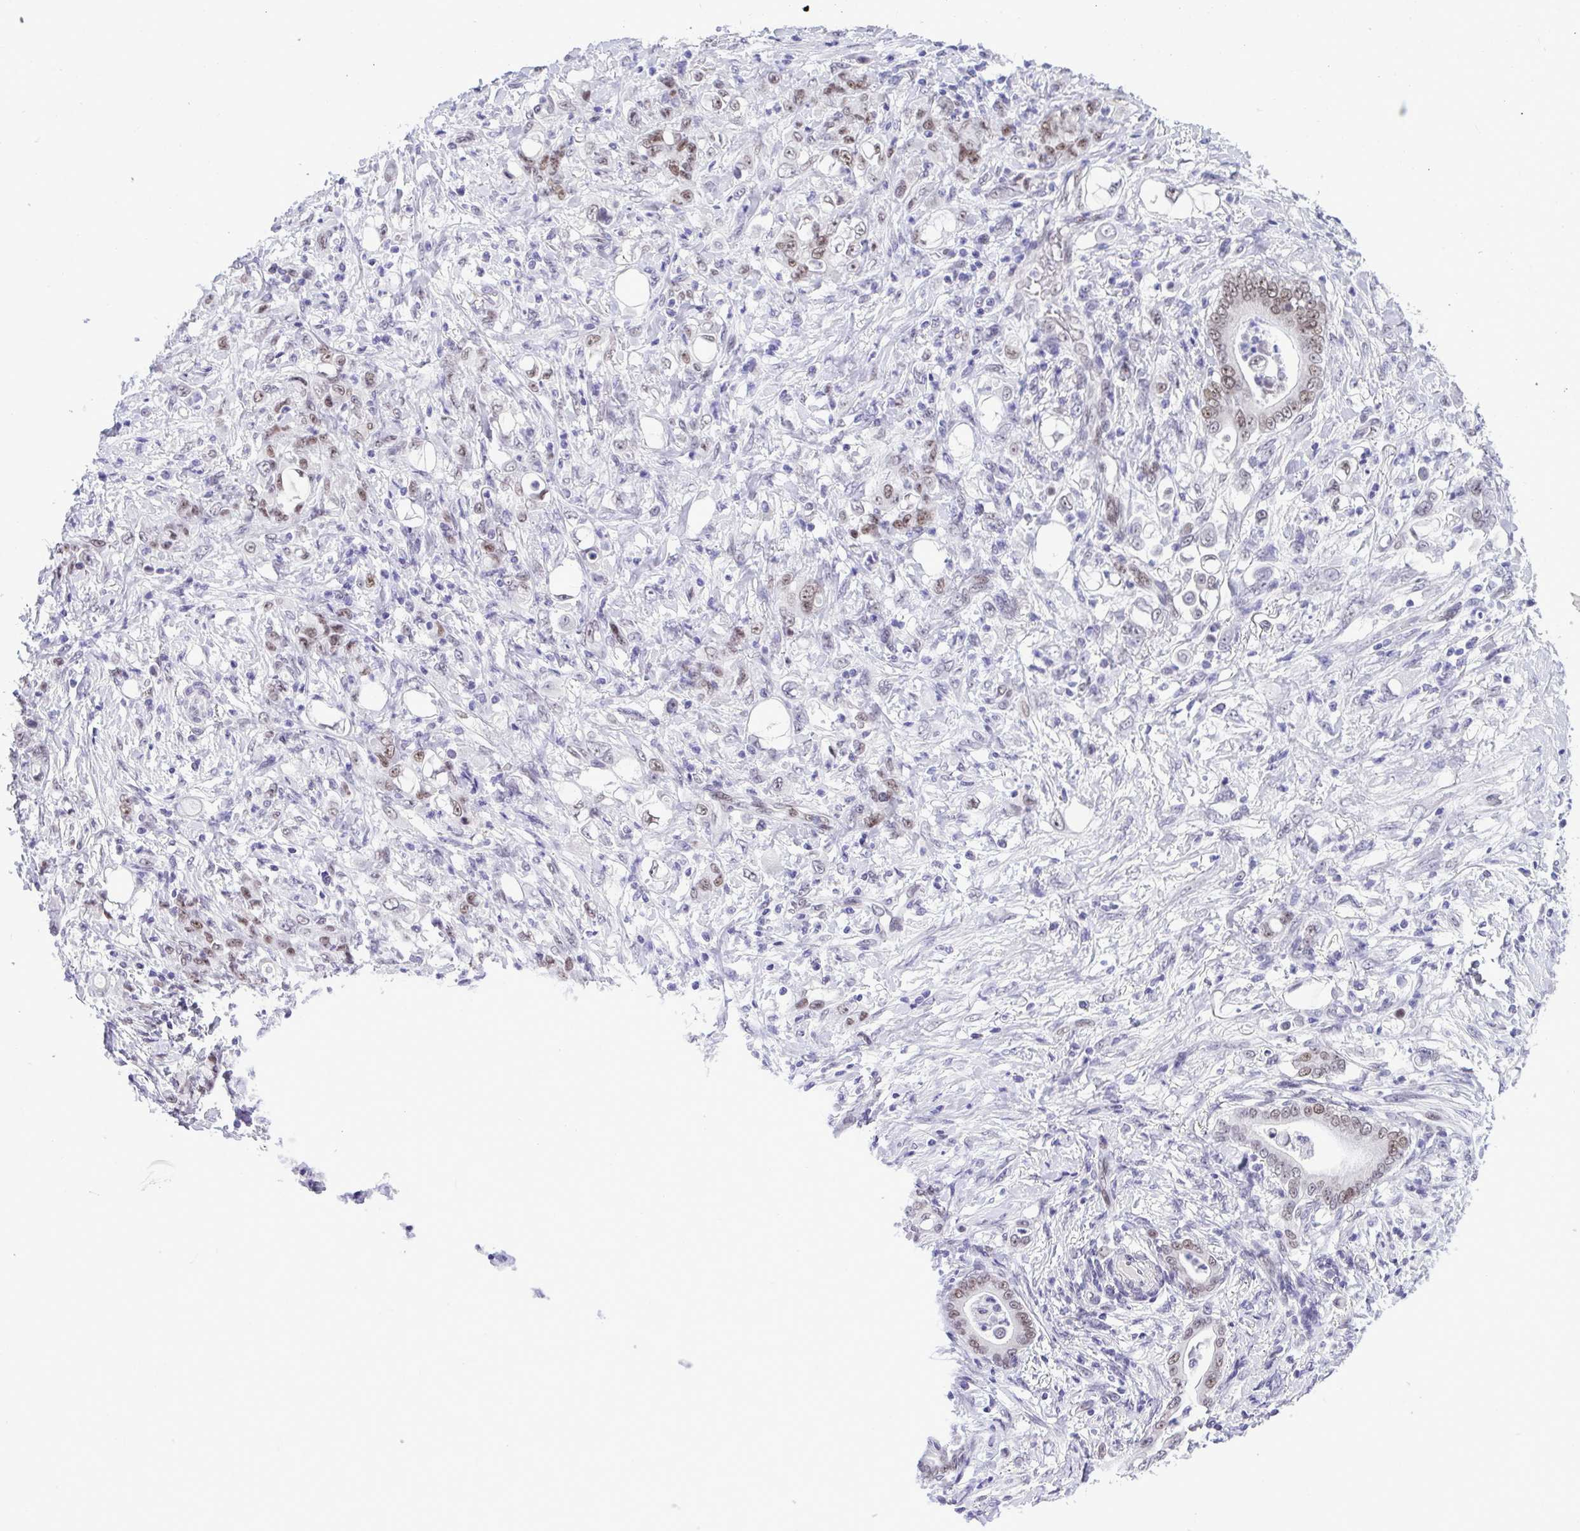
{"staining": {"intensity": "moderate", "quantity": "25%-75%", "location": "nuclear"}, "tissue": "stomach cancer", "cell_type": "Tumor cells", "image_type": "cancer", "snomed": [{"axis": "morphology", "description": "Adenocarcinoma, NOS"}, {"axis": "topography", "description": "Stomach"}], "caption": "Stomach cancer was stained to show a protein in brown. There is medium levels of moderate nuclear positivity in about 25%-75% of tumor cells.", "gene": "TEAD4", "patient": {"sex": "female", "age": 79}}